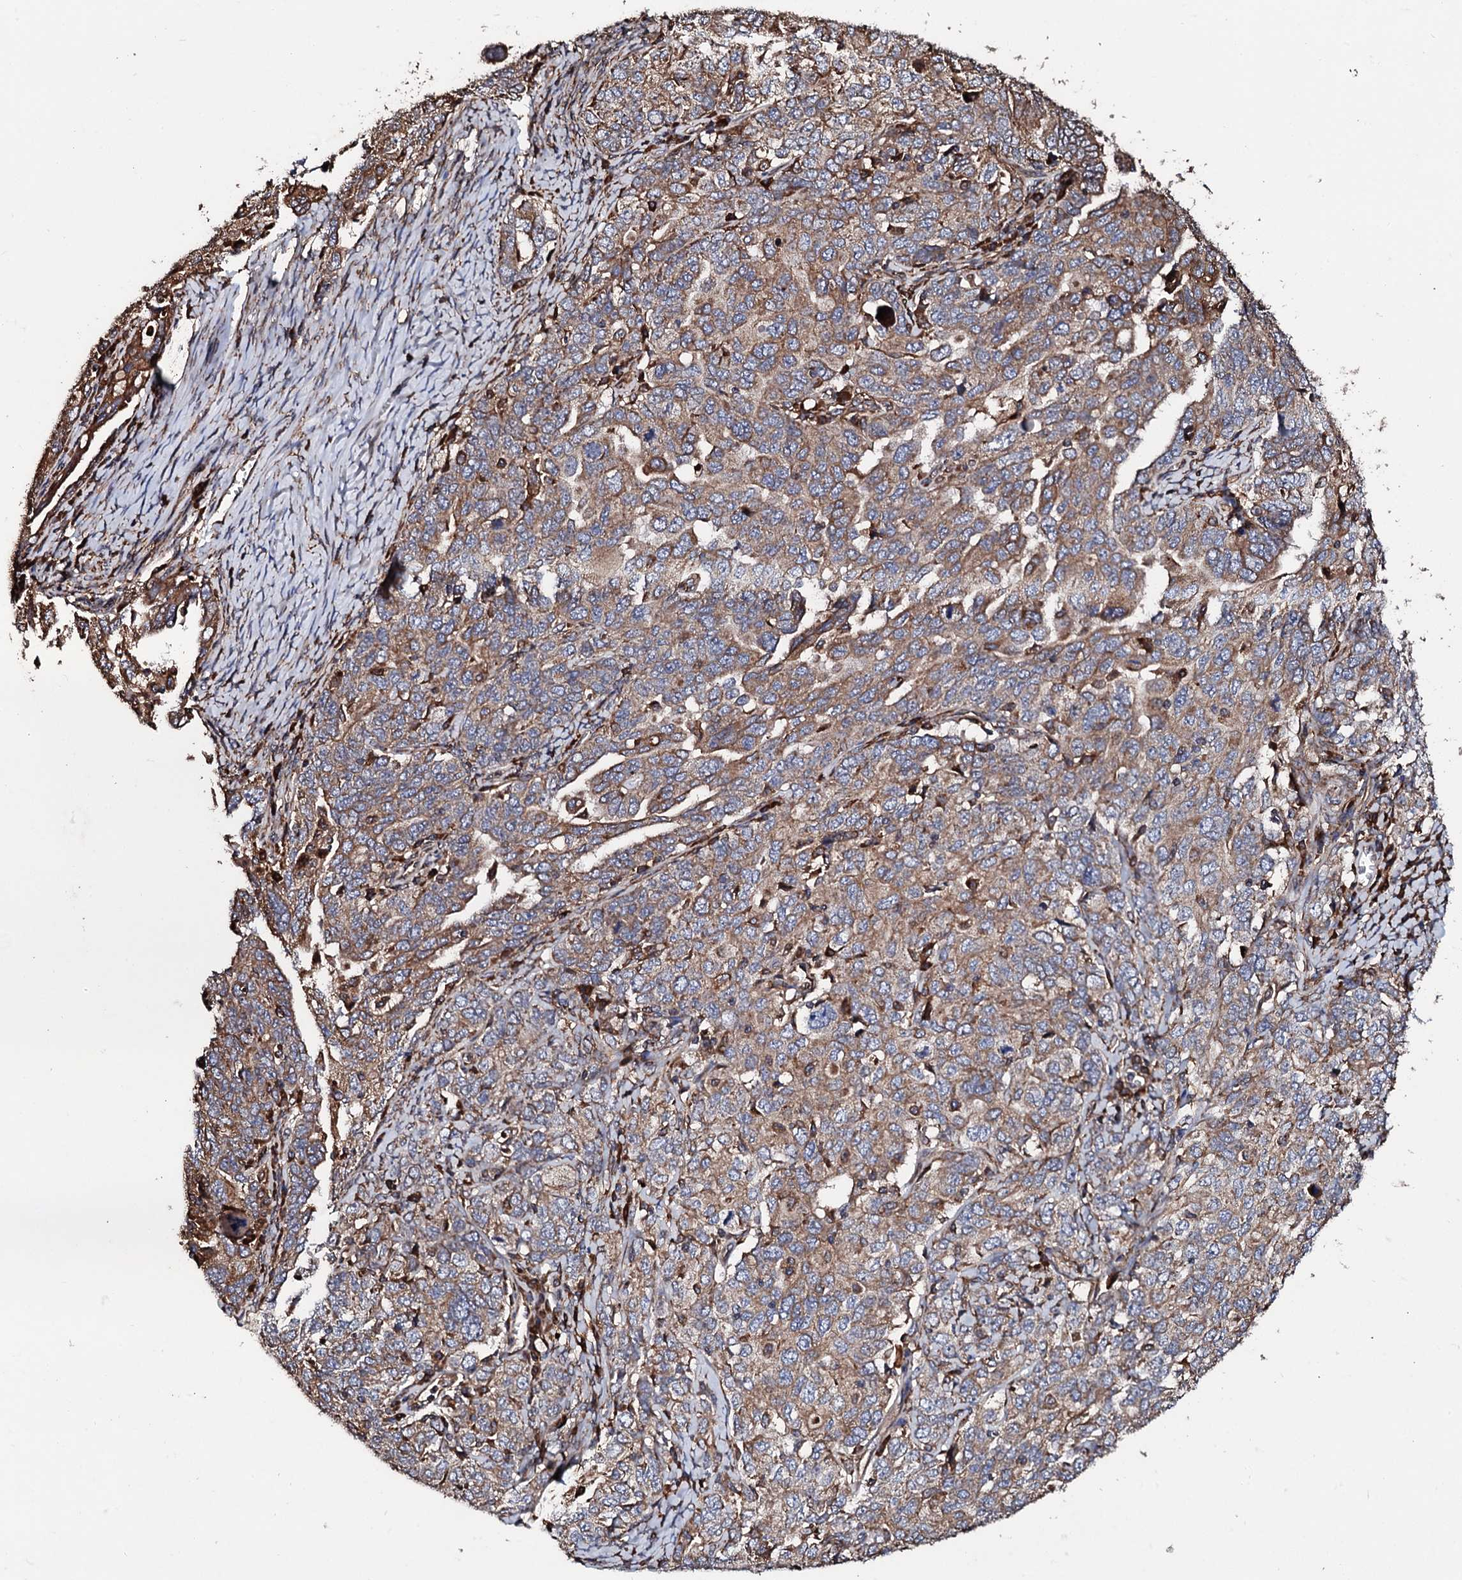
{"staining": {"intensity": "moderate", "quantity": ">75%", "location": "cytoplasmic/membranous"}, "tissue": "ovarian cancer", "cell_type": "Tumor cells", "image_type": "cancer", "snomed": [{"axis": "morphology", "description": "Carcinoma, endometroid"}, {"axis": "topography", "description": "Ovary"}], "caption": "Ovarian endometroid carcinoma tissue displays moderate cytoplasmic/membranous expression in about >75% of tumor cells", "gene": "CKAP5", "patient": {"sex": "female", "age": 62}}